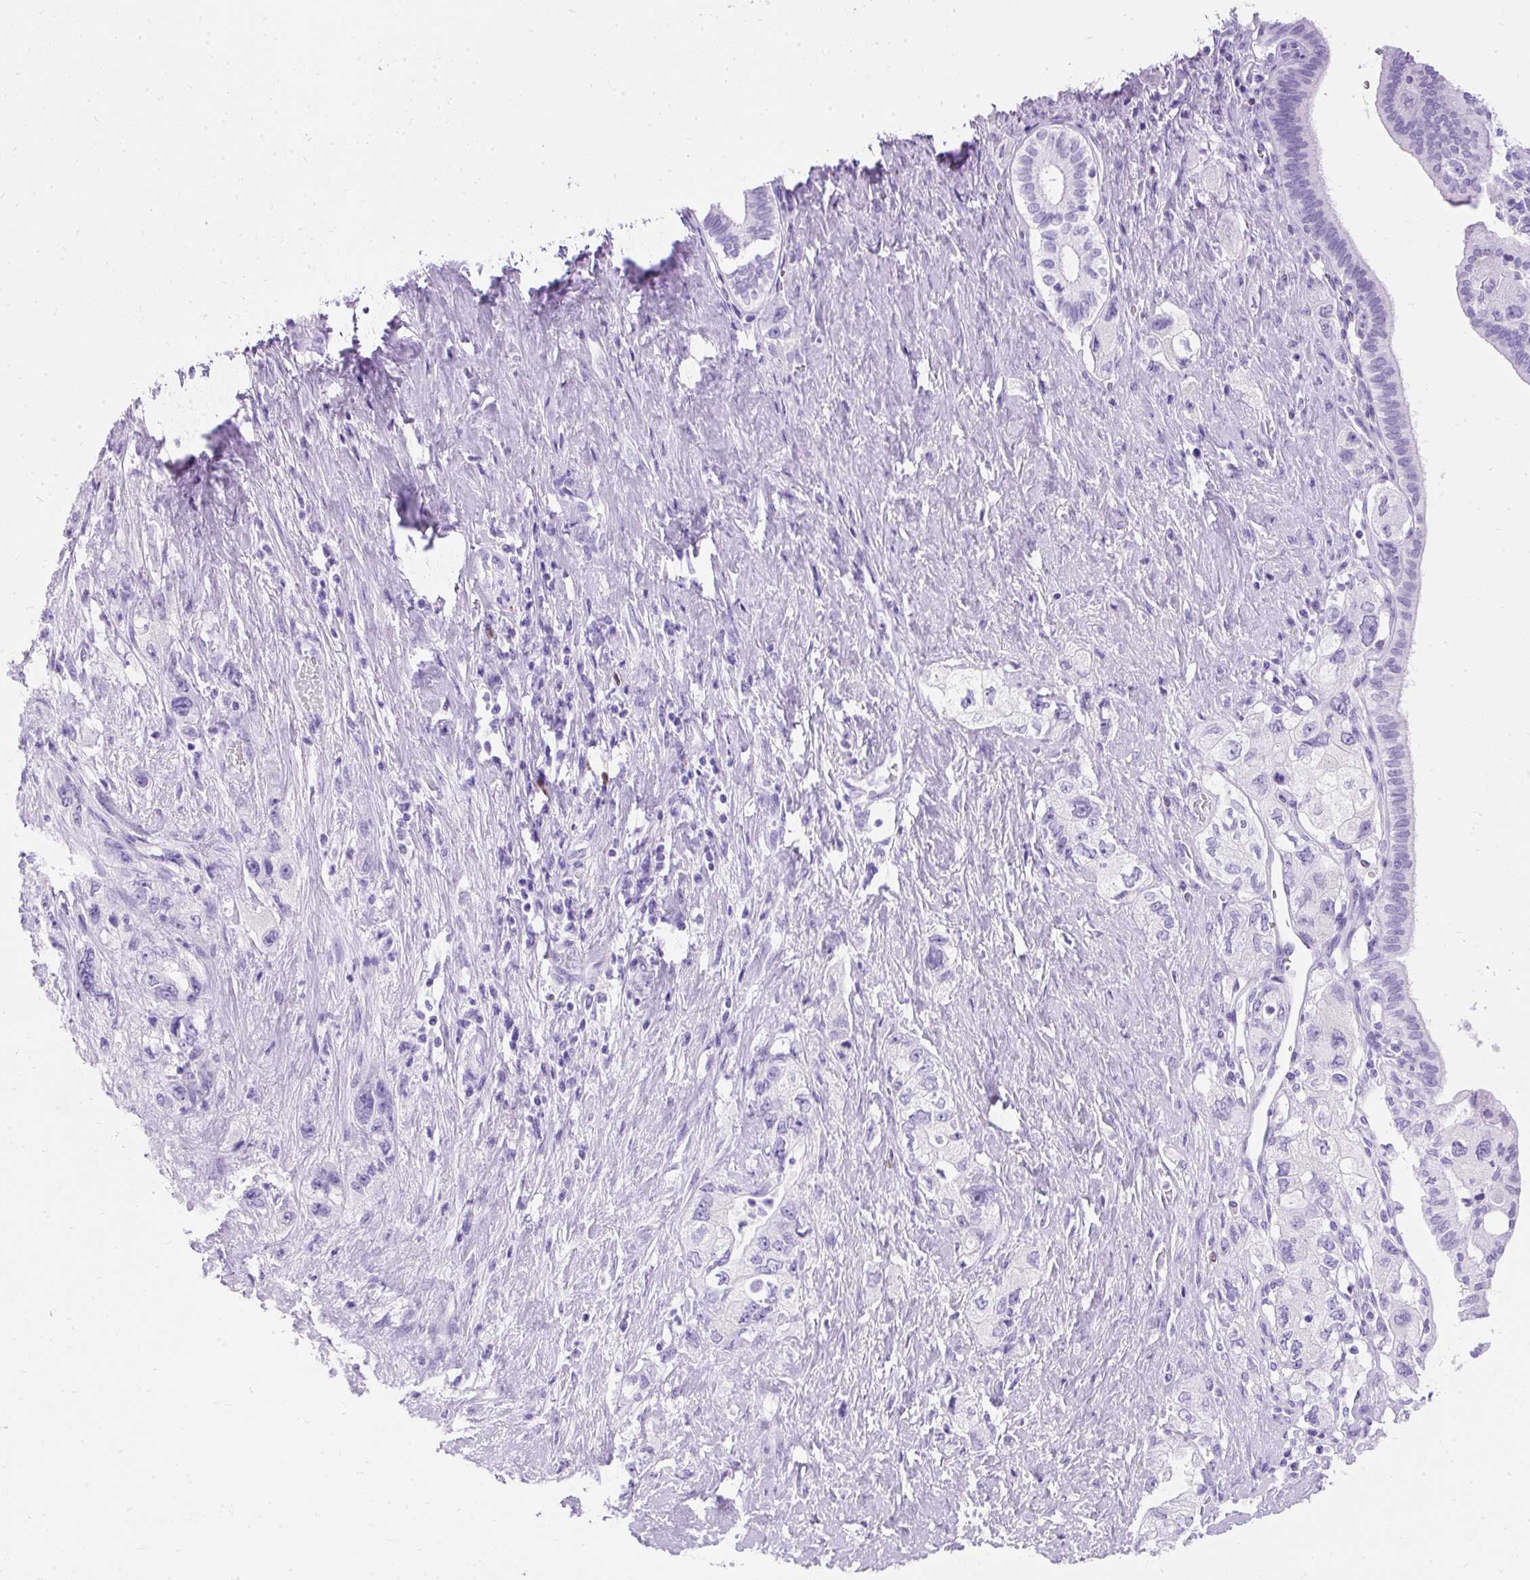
{"staining": {"intensity": "negative", "quantity": "none", "location": "none"}, "tissue": "pancreatic cancer", "cell_type": "Tumor cells", "image_type": "cancer", "snomed": [{"axis": "morphology", "description": "Adenocarcinoma, NOS"}, {"axis": "topography", "description": "Pancreas"}], "caption": "There is no significant positivity in tumor cells of pancreatic adenocarcinoma. The staining was performed using DAB to visualize the protein expression in brown, while the nuclei were stained in blue with hematoxylin (Magnification: 20x).", "gene": "PVALB", "patient": {"sex": "female", "age": 73}}